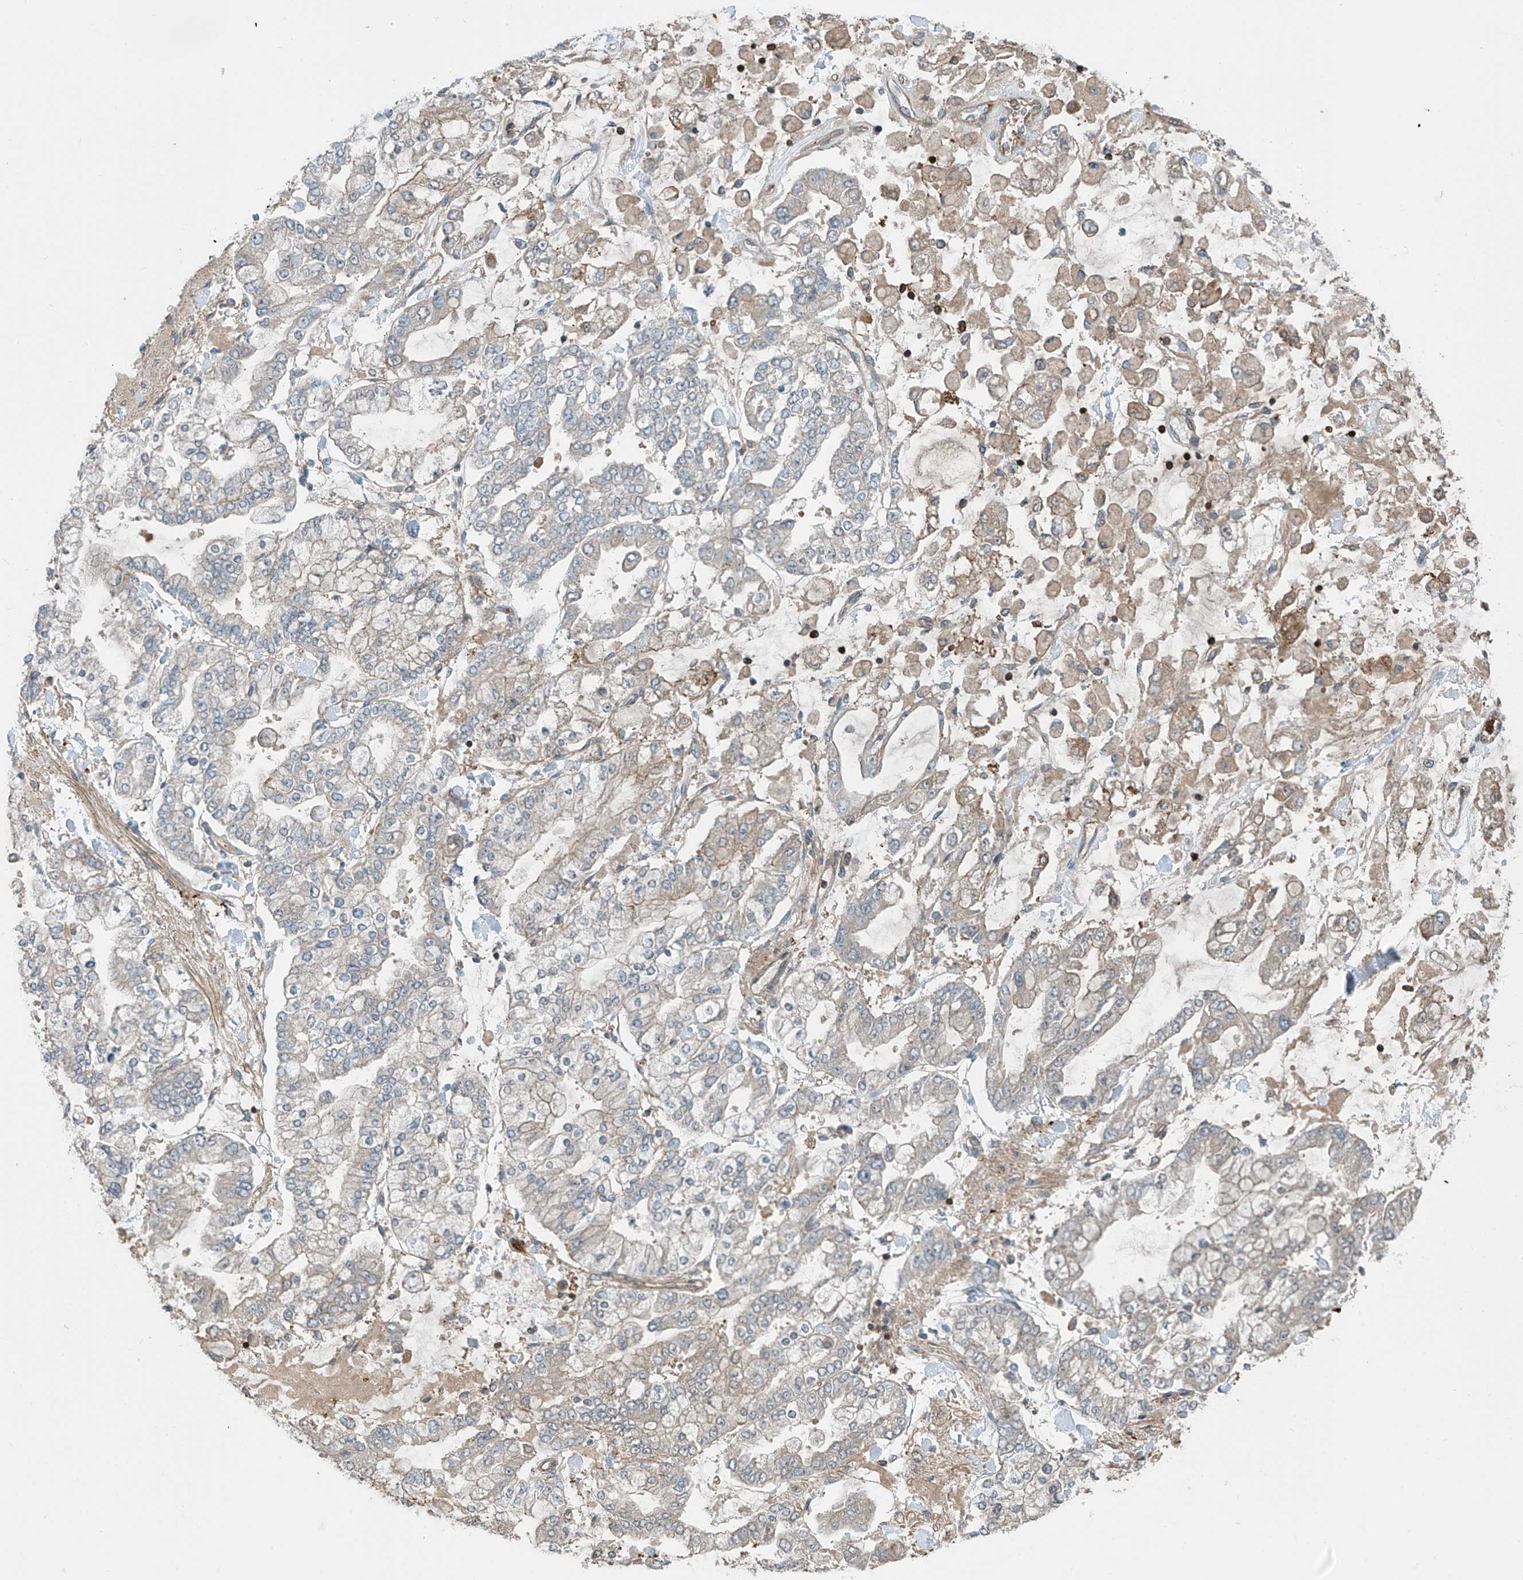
{"staining": {"intensity": "weak", "quantity": "<25%", "location": "cytoplasmic/membranous"}, "tissue": "stomach cancer", "cell_type": "Tumor cells", "image_type": "cancer", "snomed": [{"axis": "morphology", "description": "Normal tissue, NOS"}, {"axis": "morphology", "description": "Adenocarcinoma, NOS"}, {"axis": "topography", "description": "Stomach, upper"}, {"axis": "topography", "description": "Stomach"}], "caption": "Human adenocarcinoma (stomach) stained for a protein using immunohistochemistry (IHC) displays no staining in tumor cells.", "gene": "SH3BGRL3", "patient": {"sex": "male", "age": 76}}